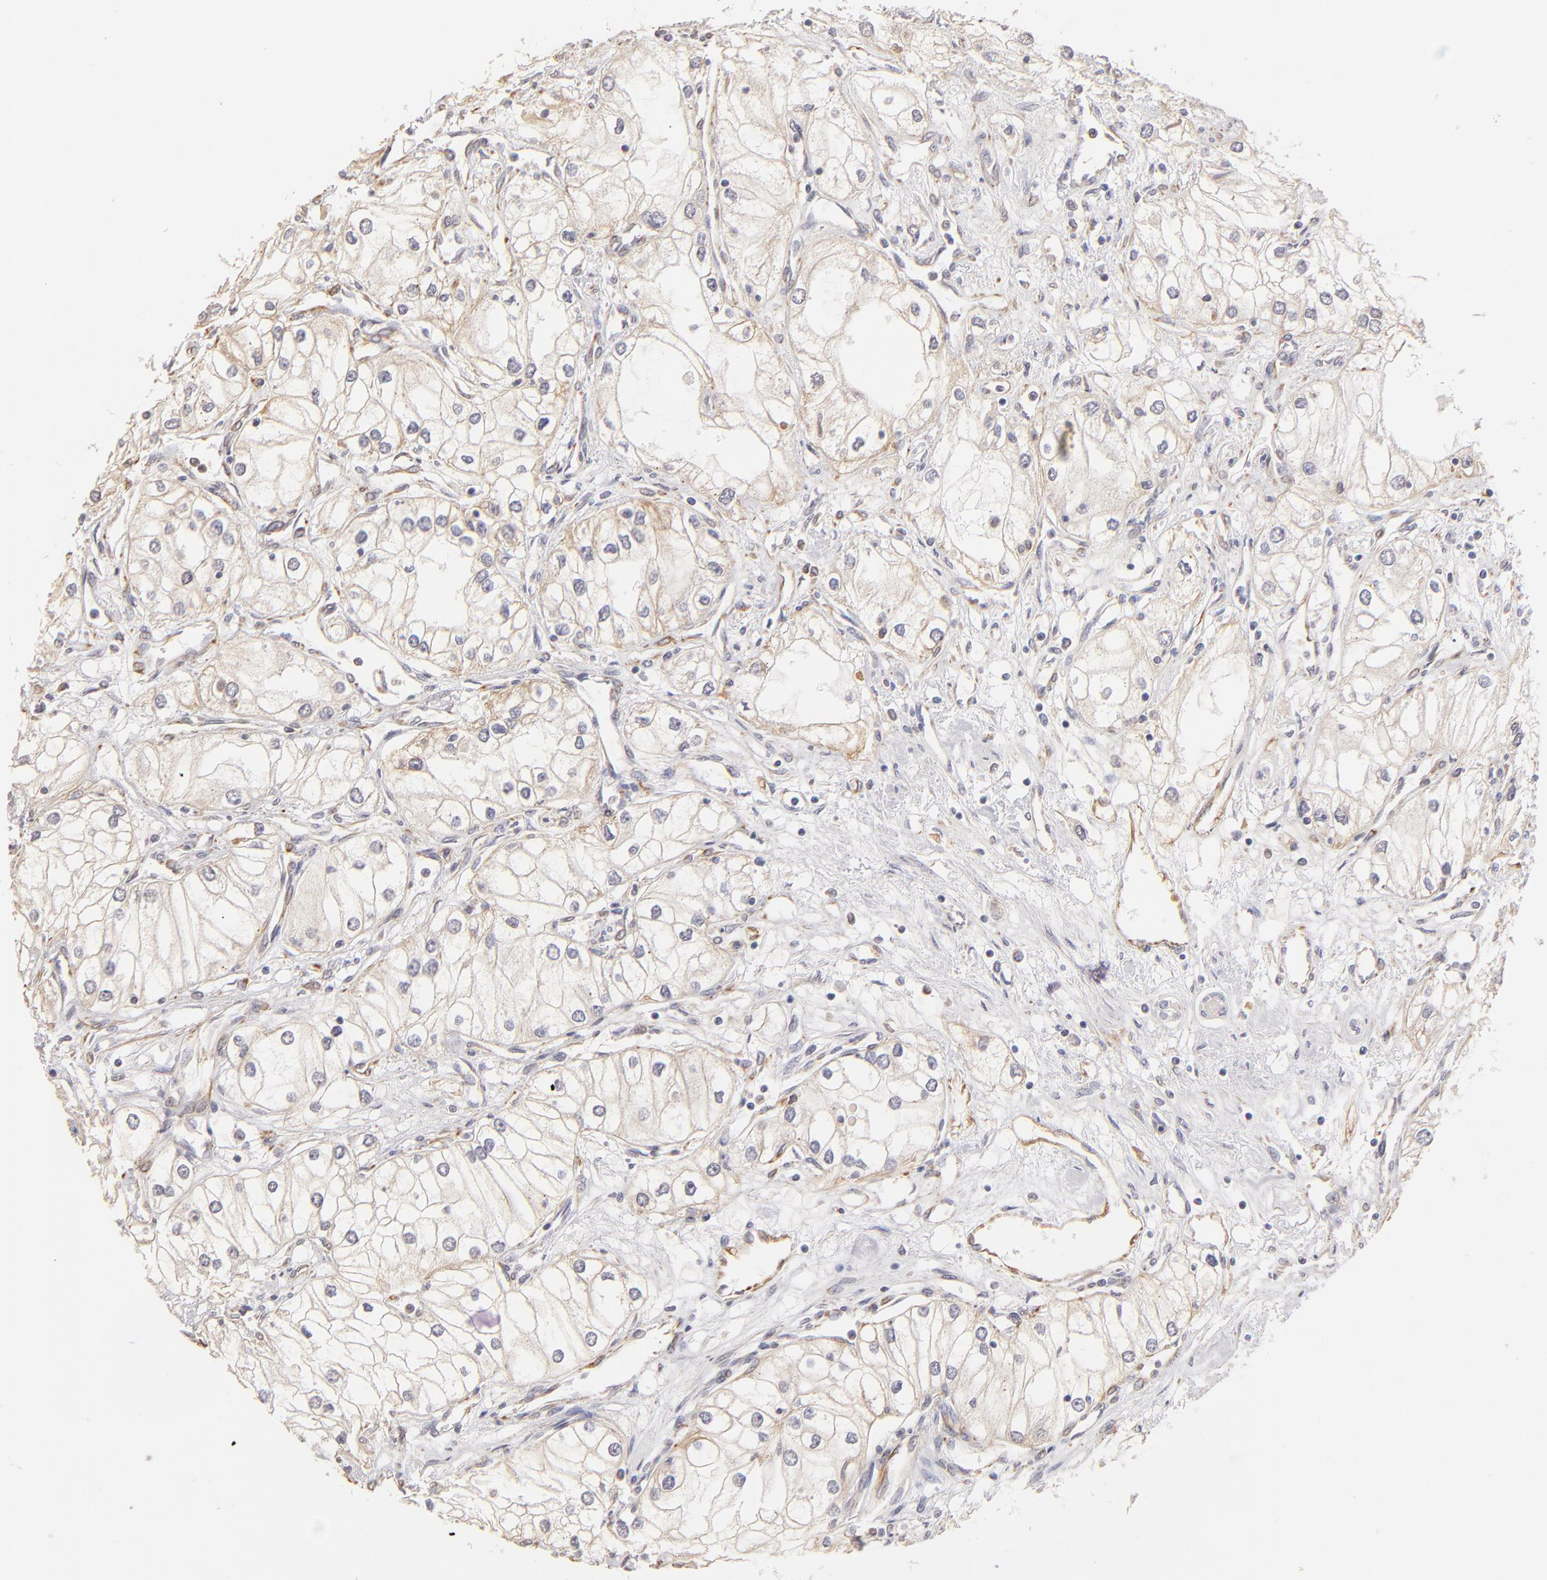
{"staining": {"intensity": "negative", "quantity": "none", "location": "none"}, "tissue": "renal cancer", "cell_type": "Tumor cells", "image_type": "cancer", "snomed": [{"axis": "morphology", "description": "Adenocarcinoma, NOS"}, {"axis": "topography", "description": "Kidney"}], "caption": "Tumor cells are negative for brown protein staining in renal cancer.", "gene": "ABCC1", "patient": {"sex": "male", "age": 57}}